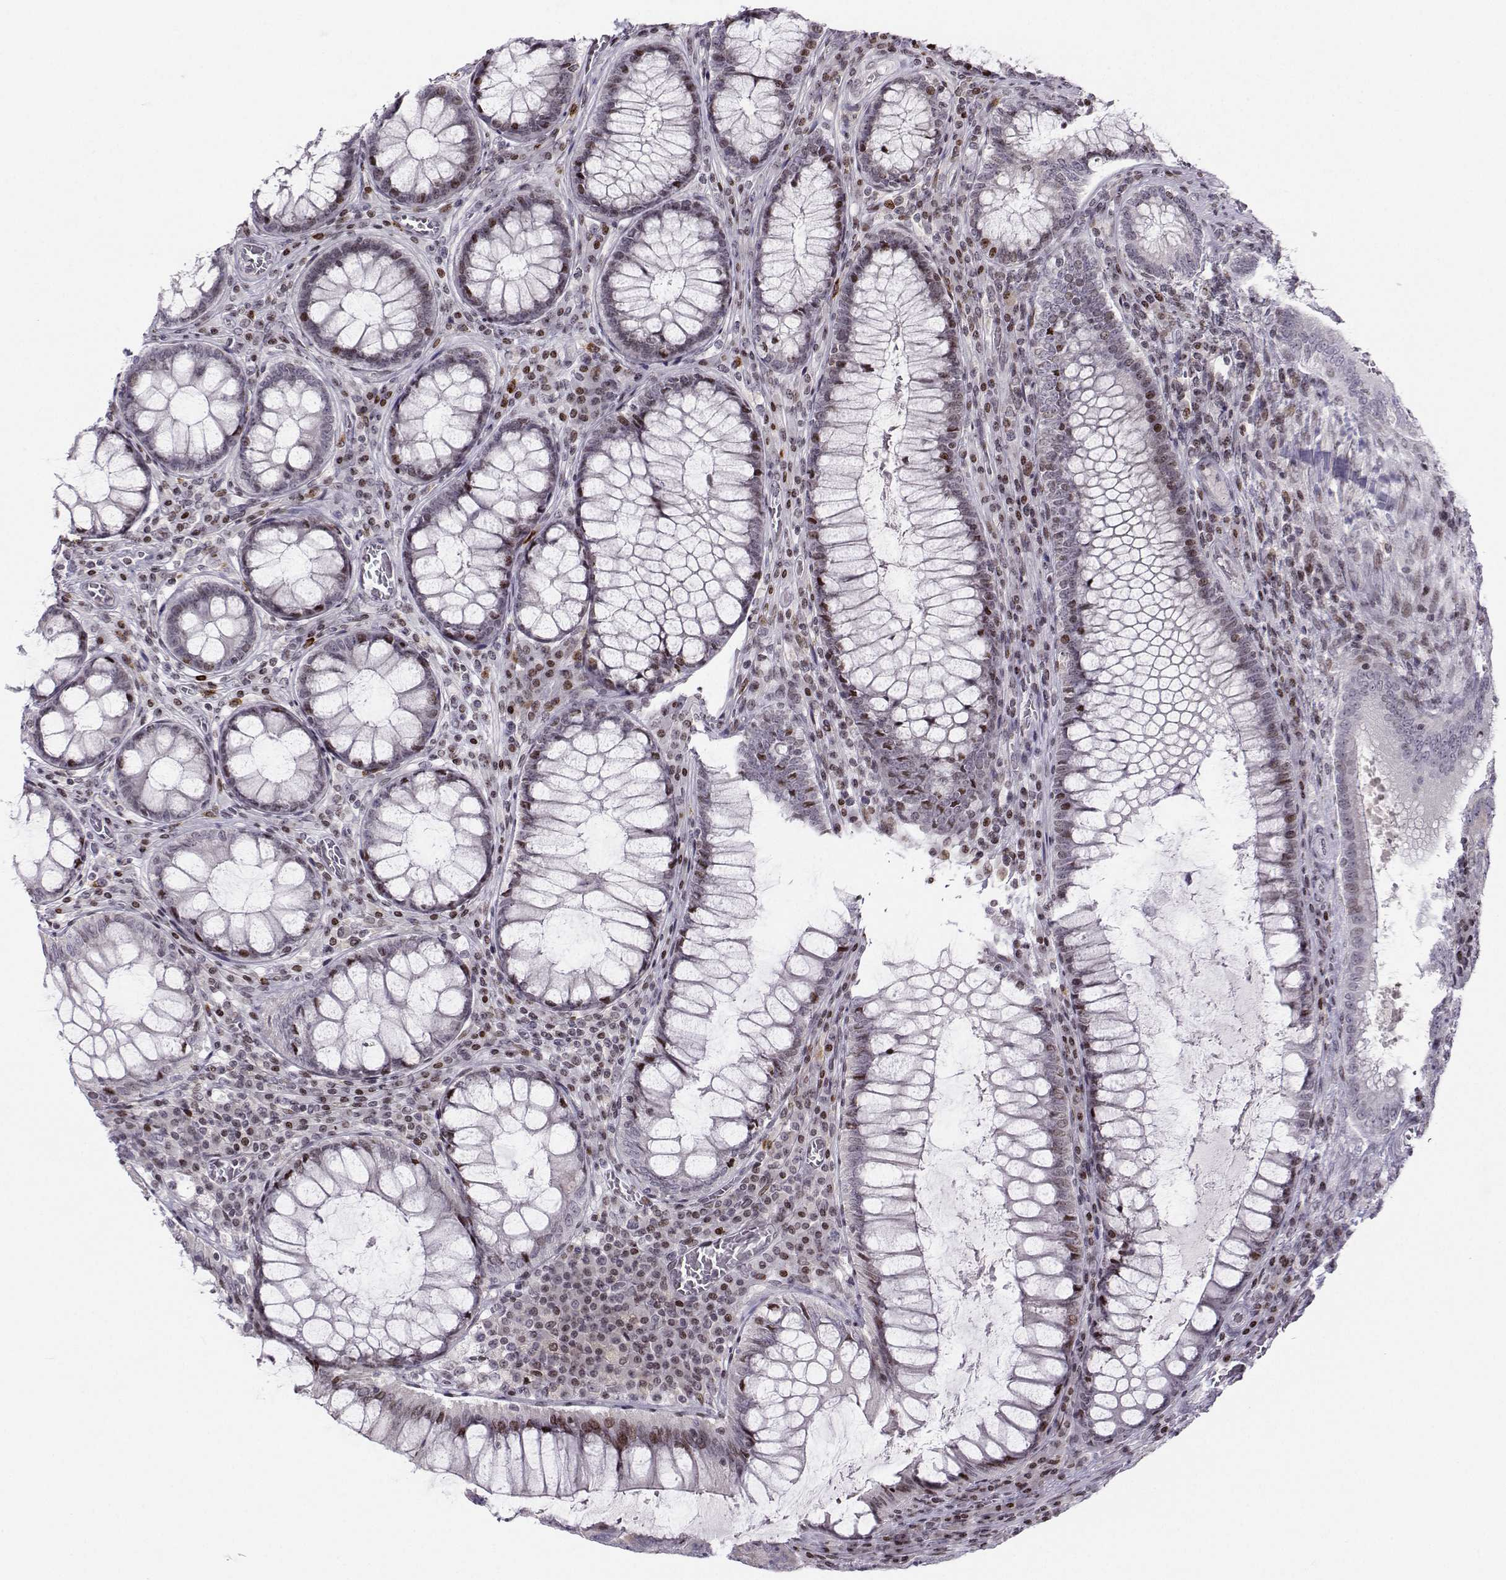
{"staining": {"intensity": "moderate", "quantity": "<25%", "location": "nuclear"}, "tissue": "colorectal cancer", "cell_type": "Tumor cells", "image_type": "cancer", "snomed": [{"axis": "morphology", "description": "Adenocarcinoma, NOS"}, {"axis": "topography", "description": "Colon"}], "caption": "High-power microscopy captured an immunohistochemistry (IHC) histopathology image of colorectal cancer, revealing moderate nuclear staining in about <25% of tumor cells.", "gene": "ZNF19", "patient": {"sex": "female", "age": 86}}